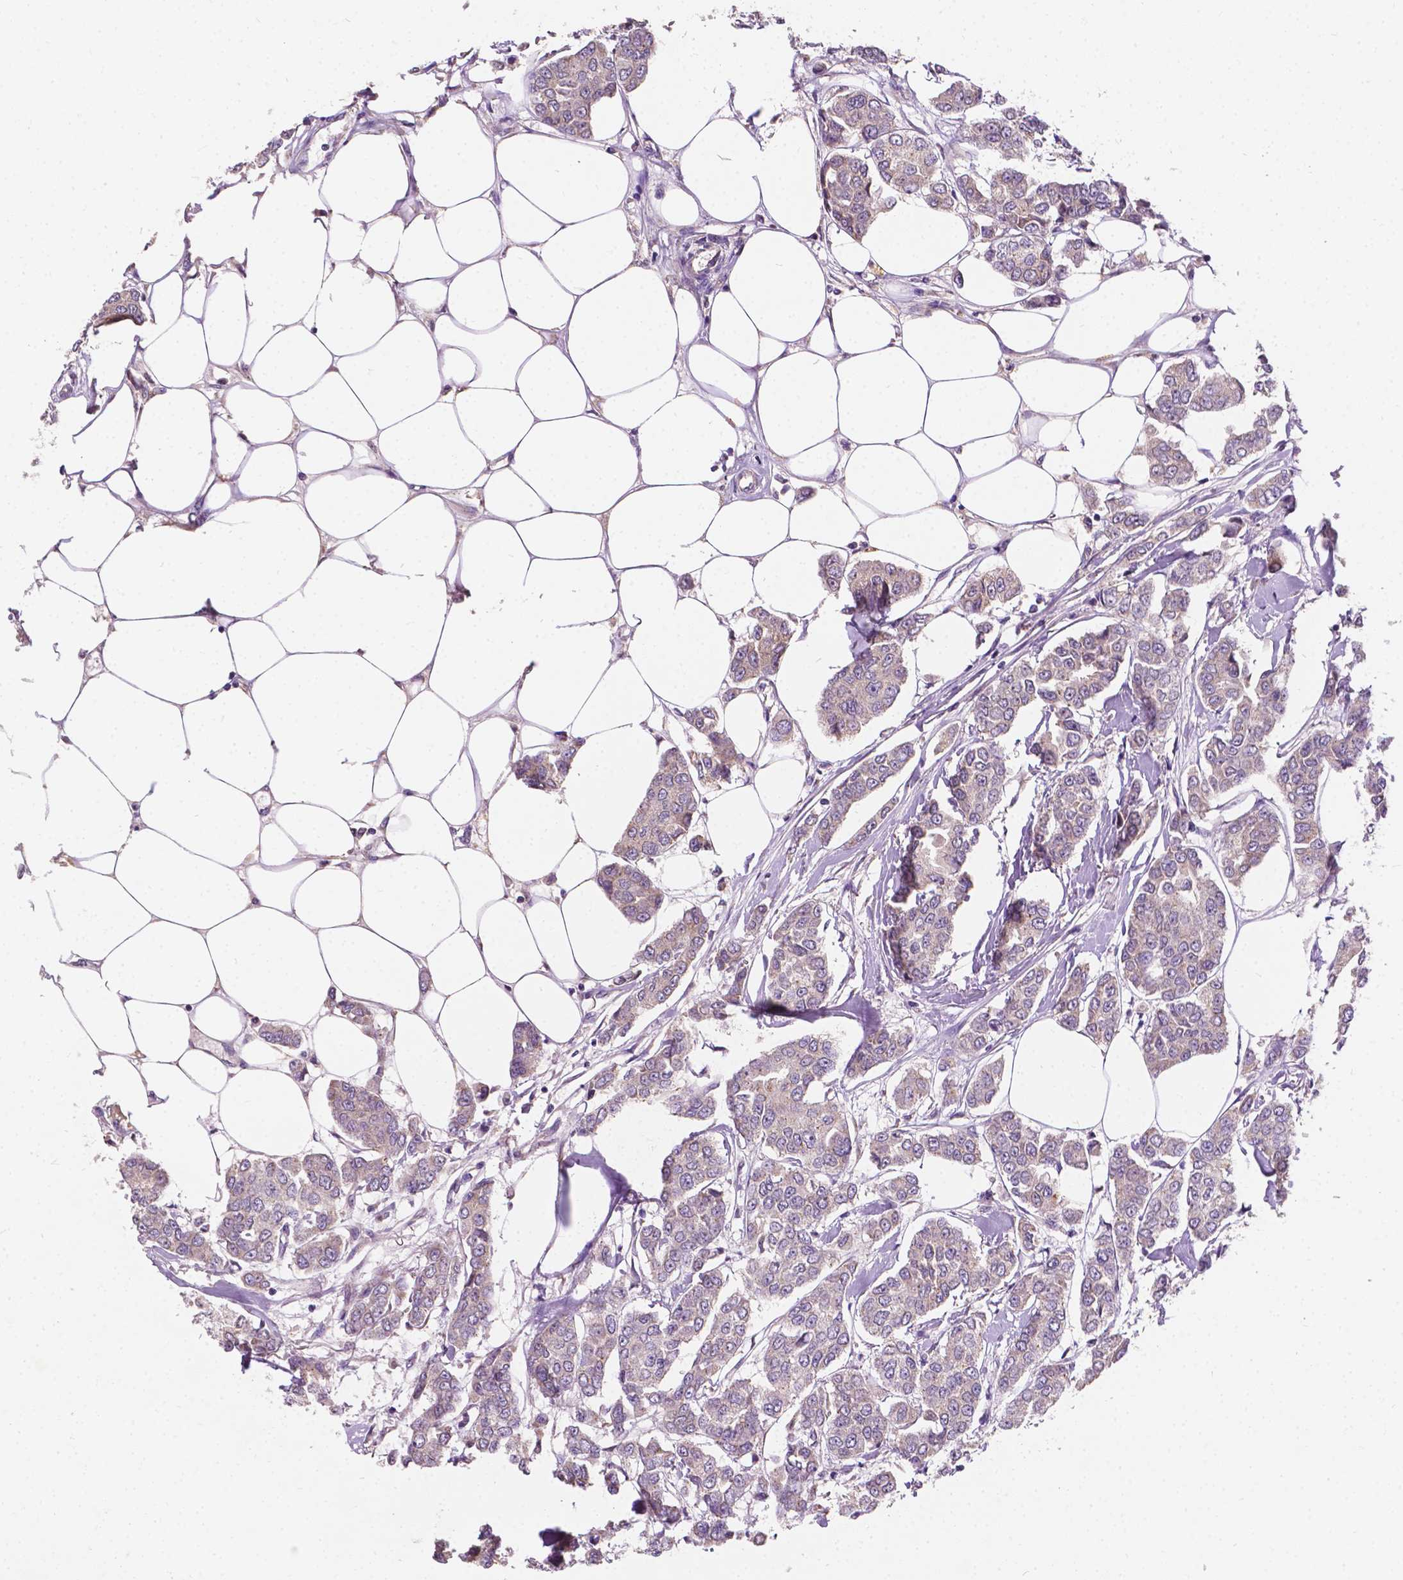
{"staining": {"intensity": "negative", "quantity": "none", "location": "none"}, "tissue": "breast cancer", "cell_type": "Tumor cells", "image_type": "cancer", "snomed": [{"axis": "morphology", "description": "Duct carcinoma"}, {"axis": "topography", "description": "Breast"}], "caption": "Tumor cells show no significant expression in intraductal carcinoma (breast).", "gene": "DUSP16", "patient": {"sex": "female", "age": 94}}